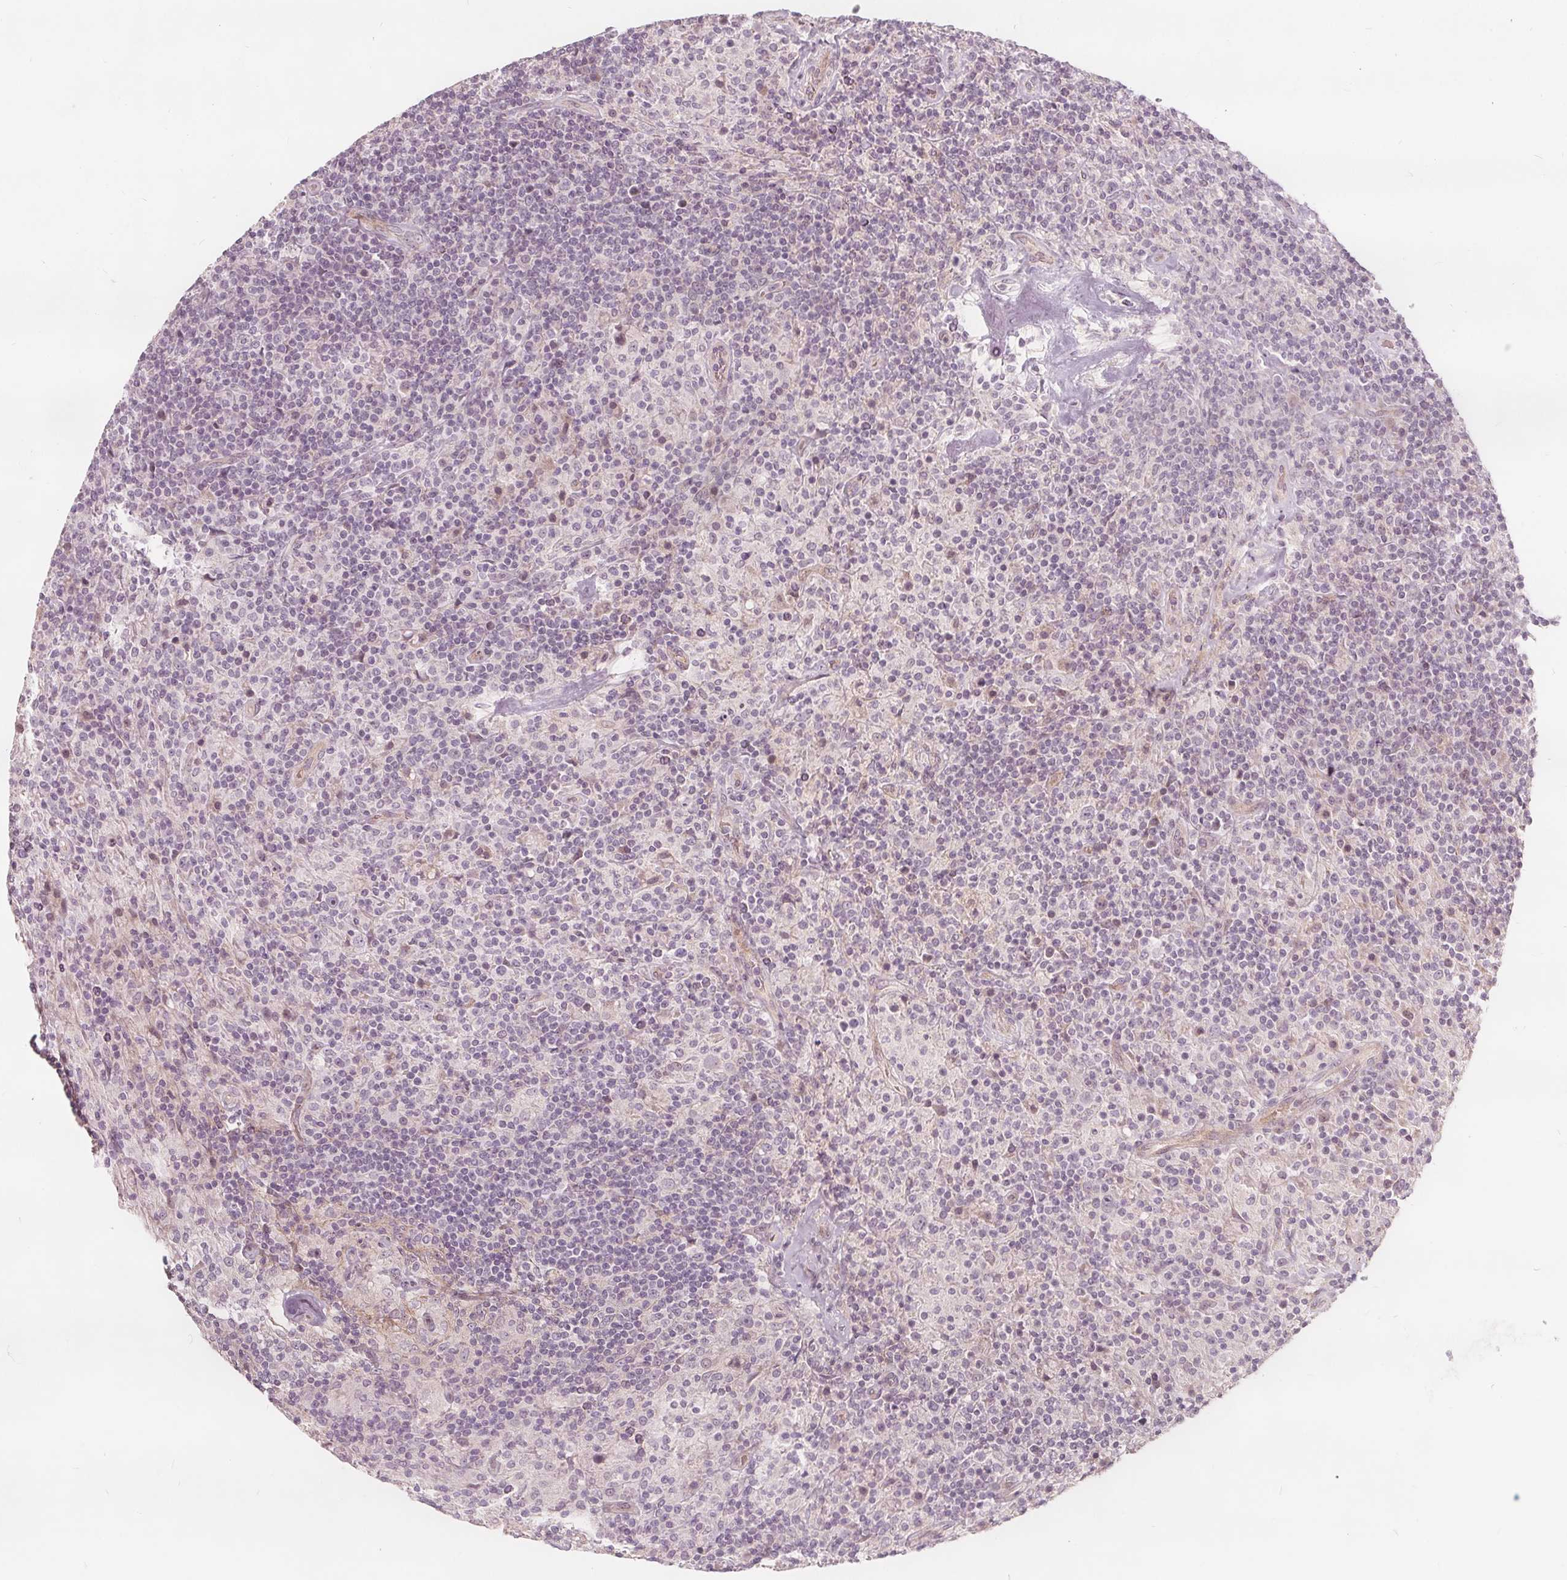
{"staining": {"intensity": "negative", "quantity": "none", "location": "none"}, "tissue": "lymphoma", "cell_type": "Tumor cells", "image_type": "cancer", "snomed": [{"axis": "morphology", "description": "Hodgkin's disease, NOS"}, {"axis": "topography", "description": "Lymph node"}], "caption": "Protein analysis of Hodgkin's disease displays no significant expression in tumor cells.", "gene": "PTPRT", "patient": {"sex": "male", "age": 70}}